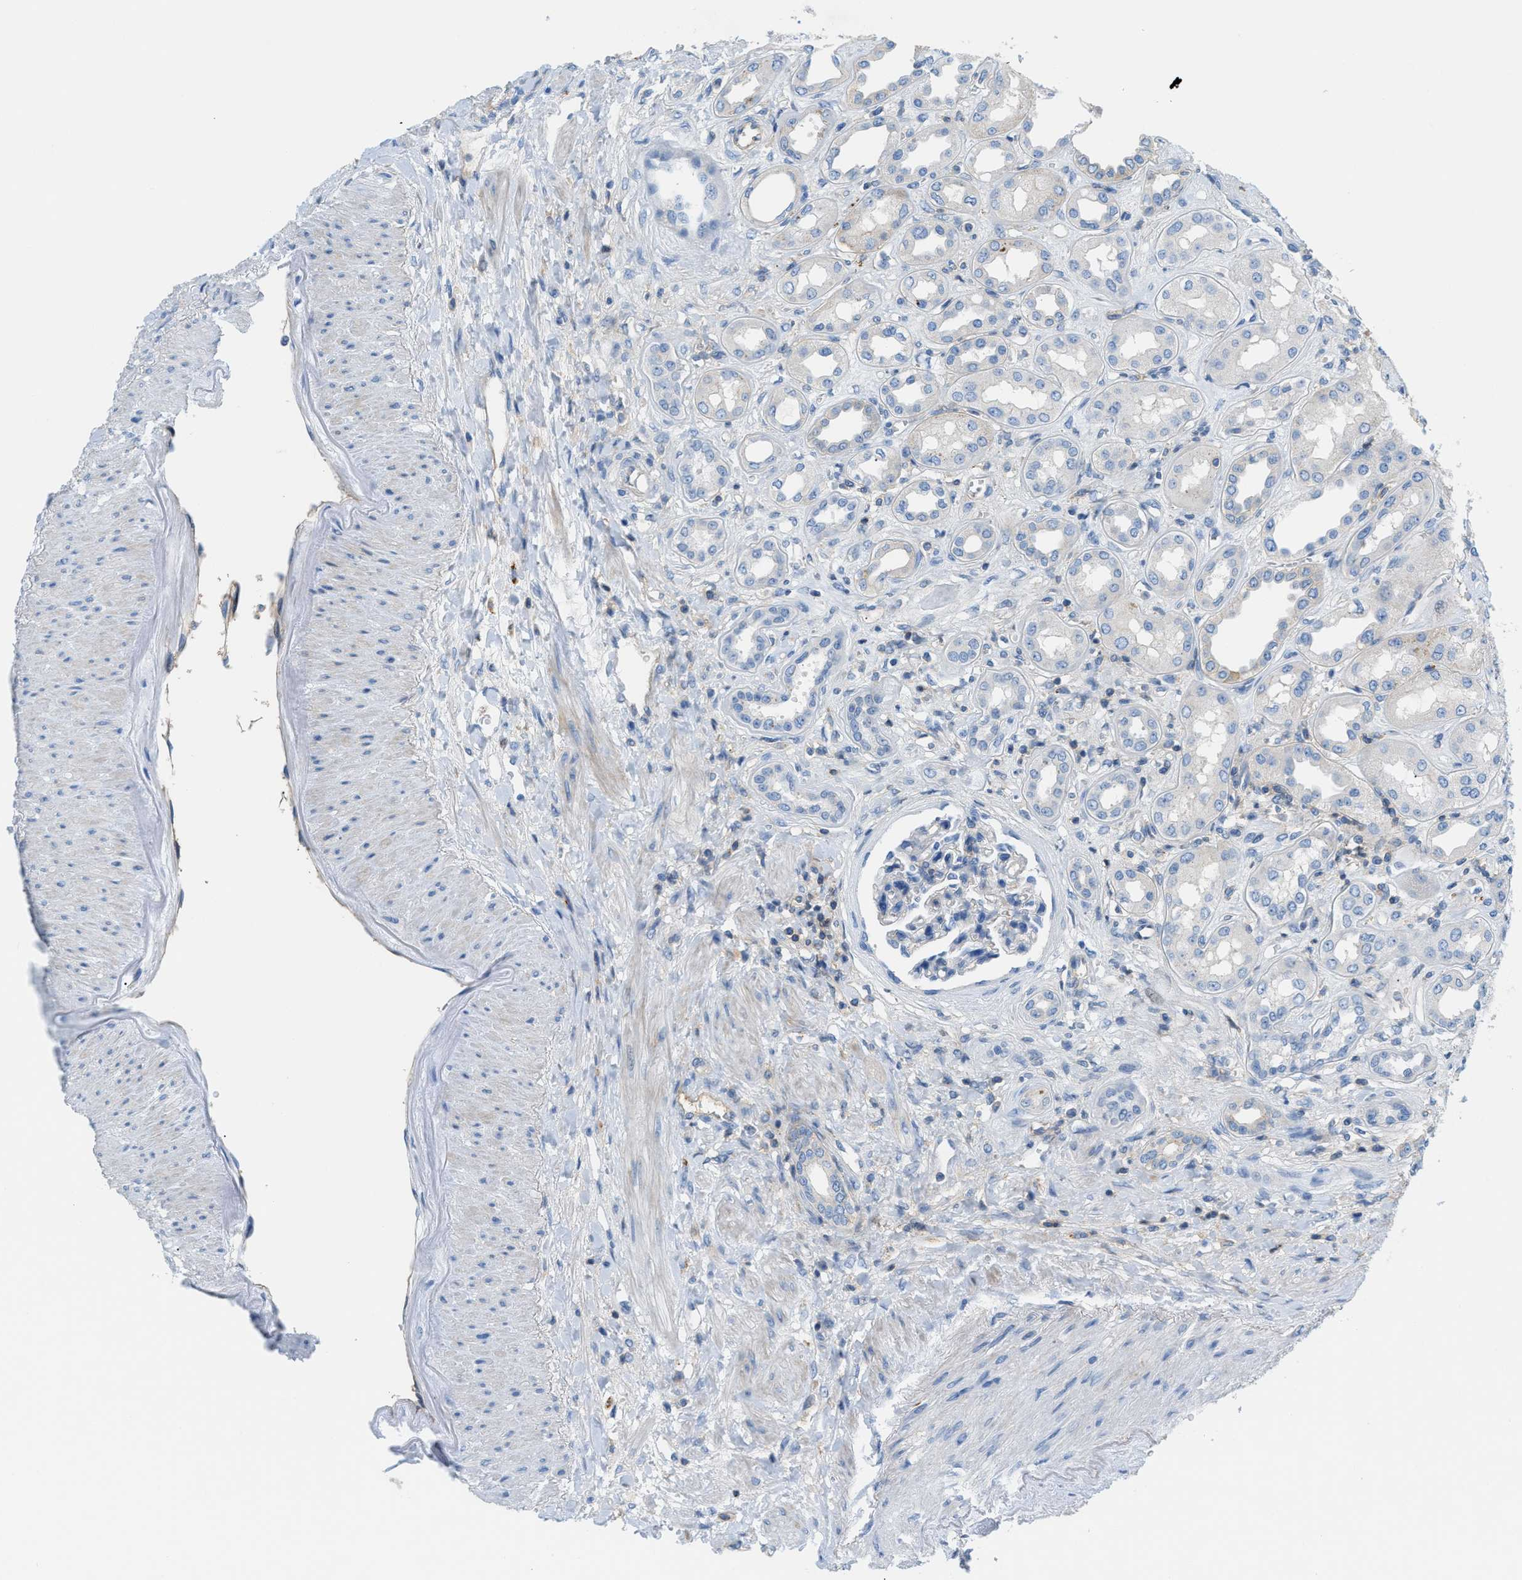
{"staining": {"intensity": "negative", "quantity": "none", "location": "none"}, "tissue": "kidney", "cell_type": "Cells in glomeruli", "image_type": "normal", "snomed": [{"axis": "morphology", "description": "Normal tissue, NOS"}, {"axis": "topography", "description": "Kidney"}], "caption": "Image shows no significant protein staining in cells in glomeruli of normal kidney.", "gene": "ORAI1", "patient": {"sex": "male", "age": 59}}